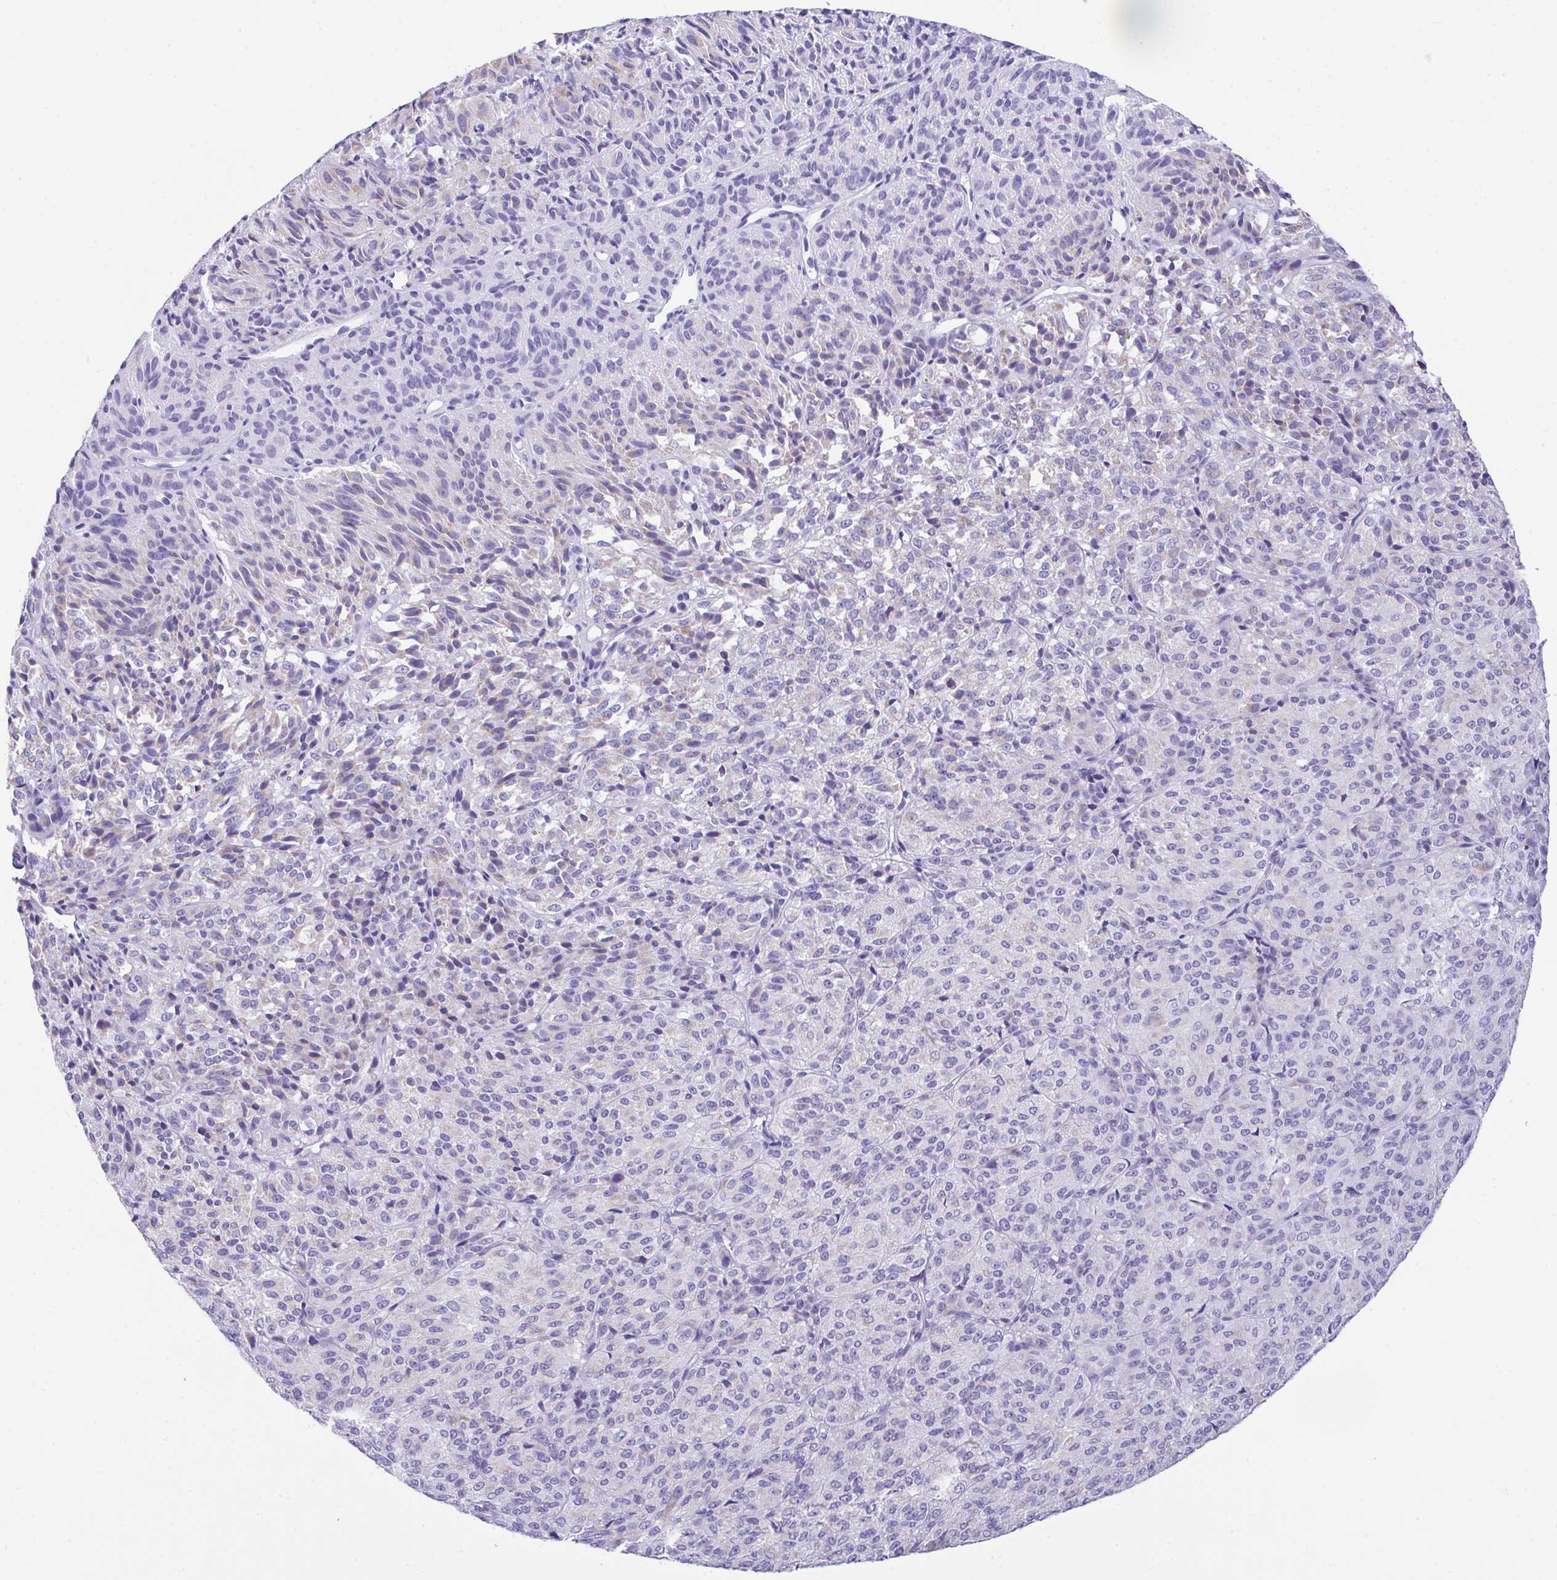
{"staining": {"intensity": "negative", "quantity": "none", "location": "none"}, "tissue": "melanoma", "cell_type": "Tumor cells", "image_type": "cancer", "snomed": [{"axis": "morphology", "description": "Malignant melanoma, Metastatic site"}, {"axis": "topography", "description": "Brain"}], "caption": "Tumor cells are negative for brown protein staining in malignant melanoma (metastatic site).", "gene": "NLRP8", "patient": {"sex": "female", "age": 56}}